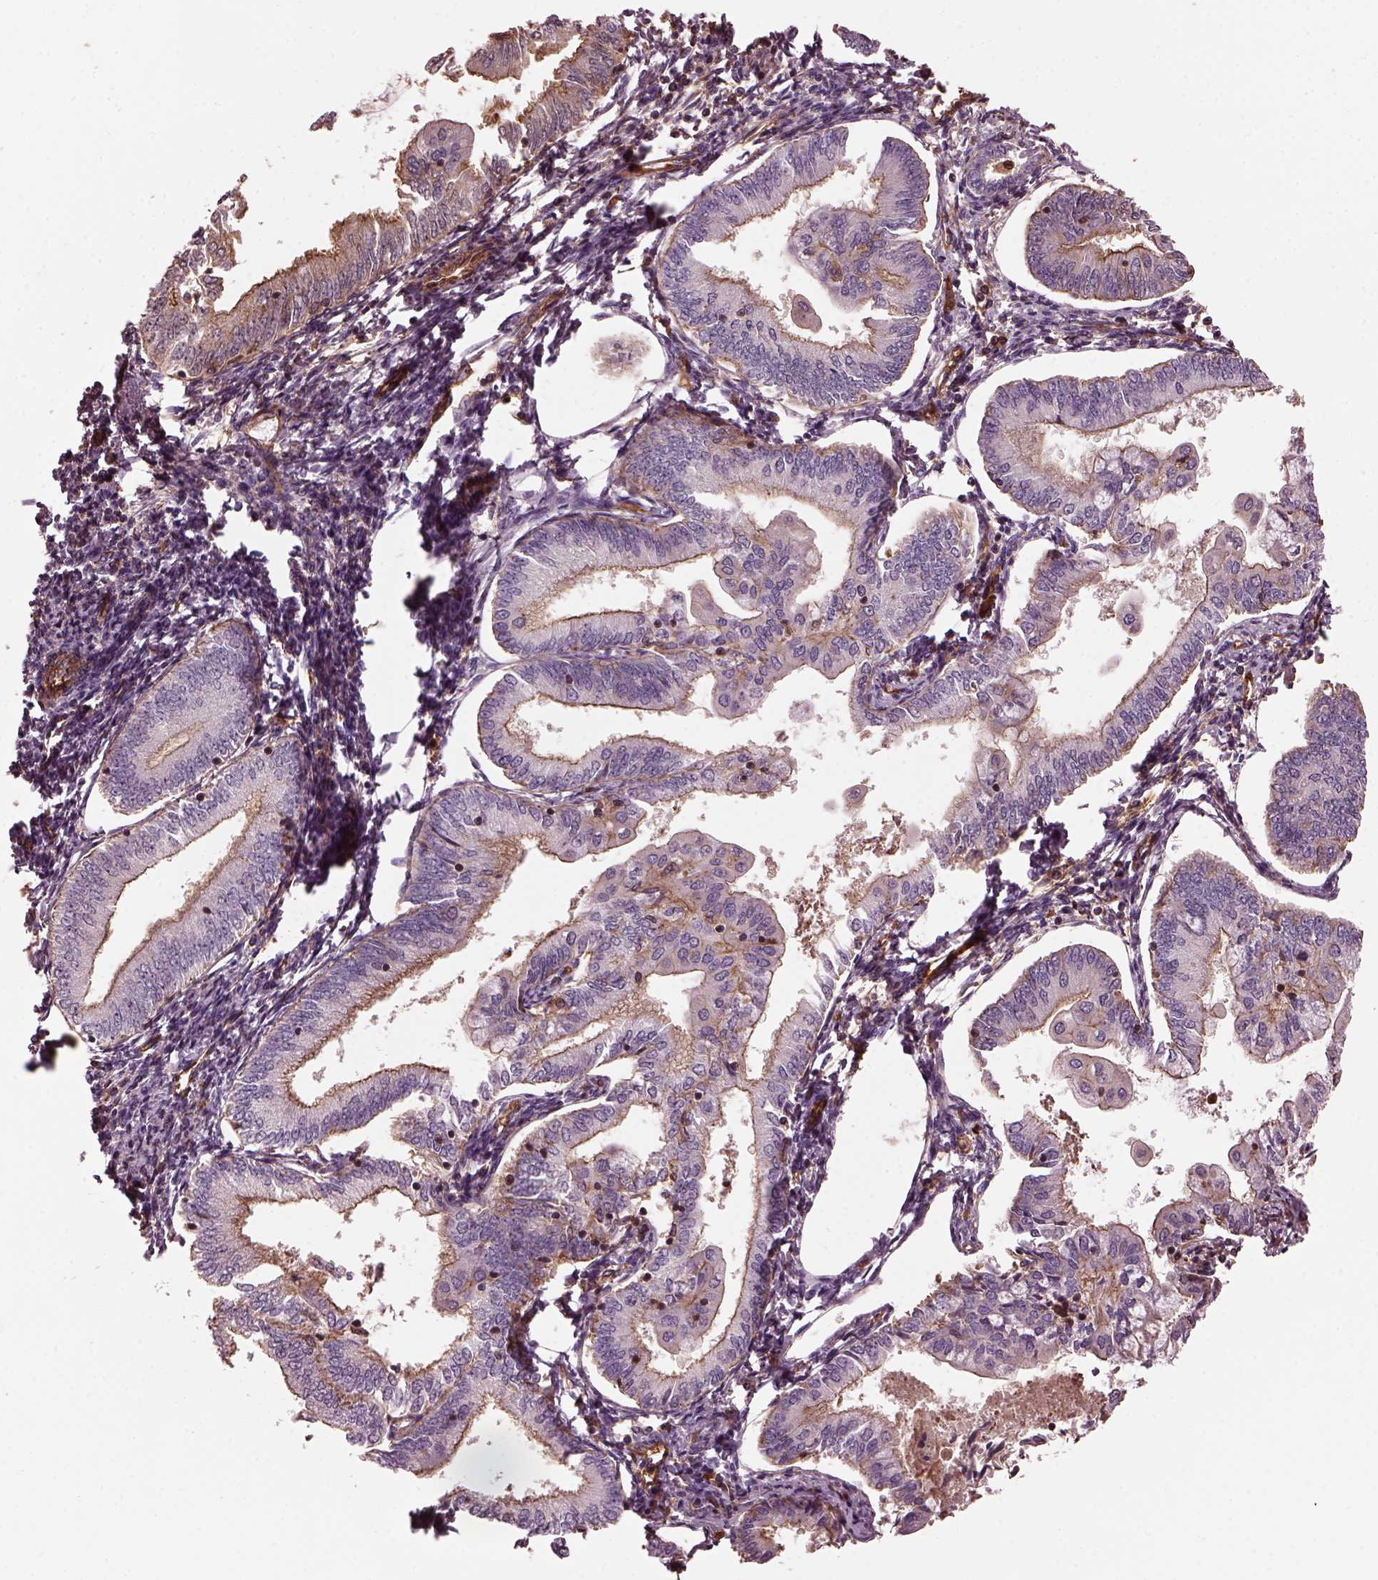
{"staining": {"intensity": "moderate", "quantity": "25%-75%", "location": "cytoplasmic/membranous"}, "tissue": "endometrial cancer", "cell_type": "Tumor cells", "image_type": "cancer", "snomed": [{"axis": "morphology", "description": "Adenocarcinoma, NOS"}, {"axis": "topography", "description": "Endometrium"}], "caption": "Immunohistochemical staining of endometrial cancer (adenocarcinoma) demonstrates moderate cytoplasmic/membranous protein staining in approximately 25%-75% of tumor cells.", "gene": "MYL6", "patient": {"sex": "female", "age": 55}}